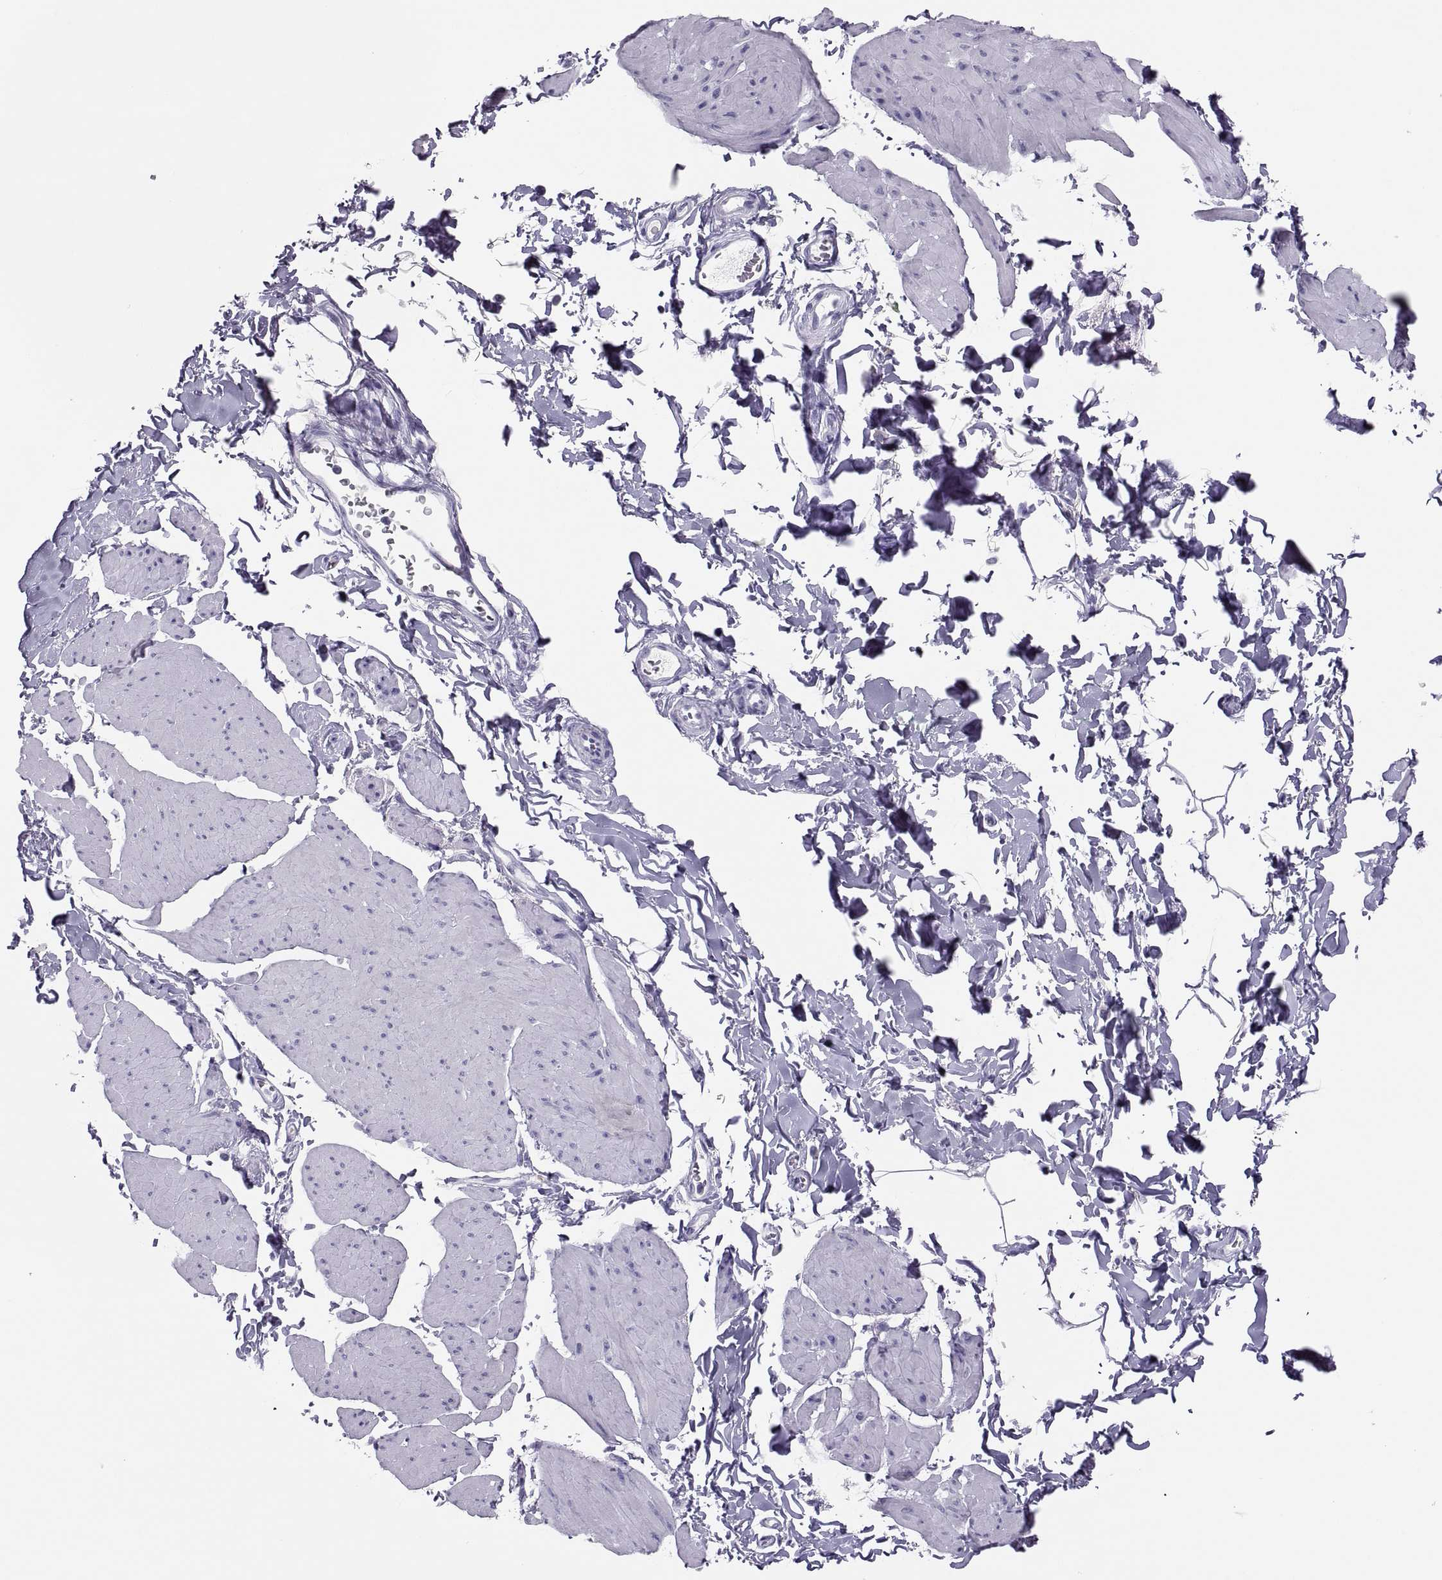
{"staining": {"intensity": "negative", "quantity": "none", "location": "none"}, "tissue": "smooth muscle", "cell_type": "Smooth muscle cells", "image_type": "normal", "snomed": [{"axis": "morphology", "description": "Normal tissue, NOS"}, {"axis": "topography", "description": "Adipose tissue"}, {"axis": "topography", "description": "Smooth muscle"}, {"axis": "topography", "description": "Peripheral nerve tissue"}], "caption": "The IHC photomicrograph has no significant expression in smooth muscle cells of smooth muscle. (Brightfield microscopy of DAB (3,3'-diaminobenzidine) immunohistochemistry (IHC) at high magnification).", "gene": "SEMG1", "patient": {"sex": "male", "age": 83}}